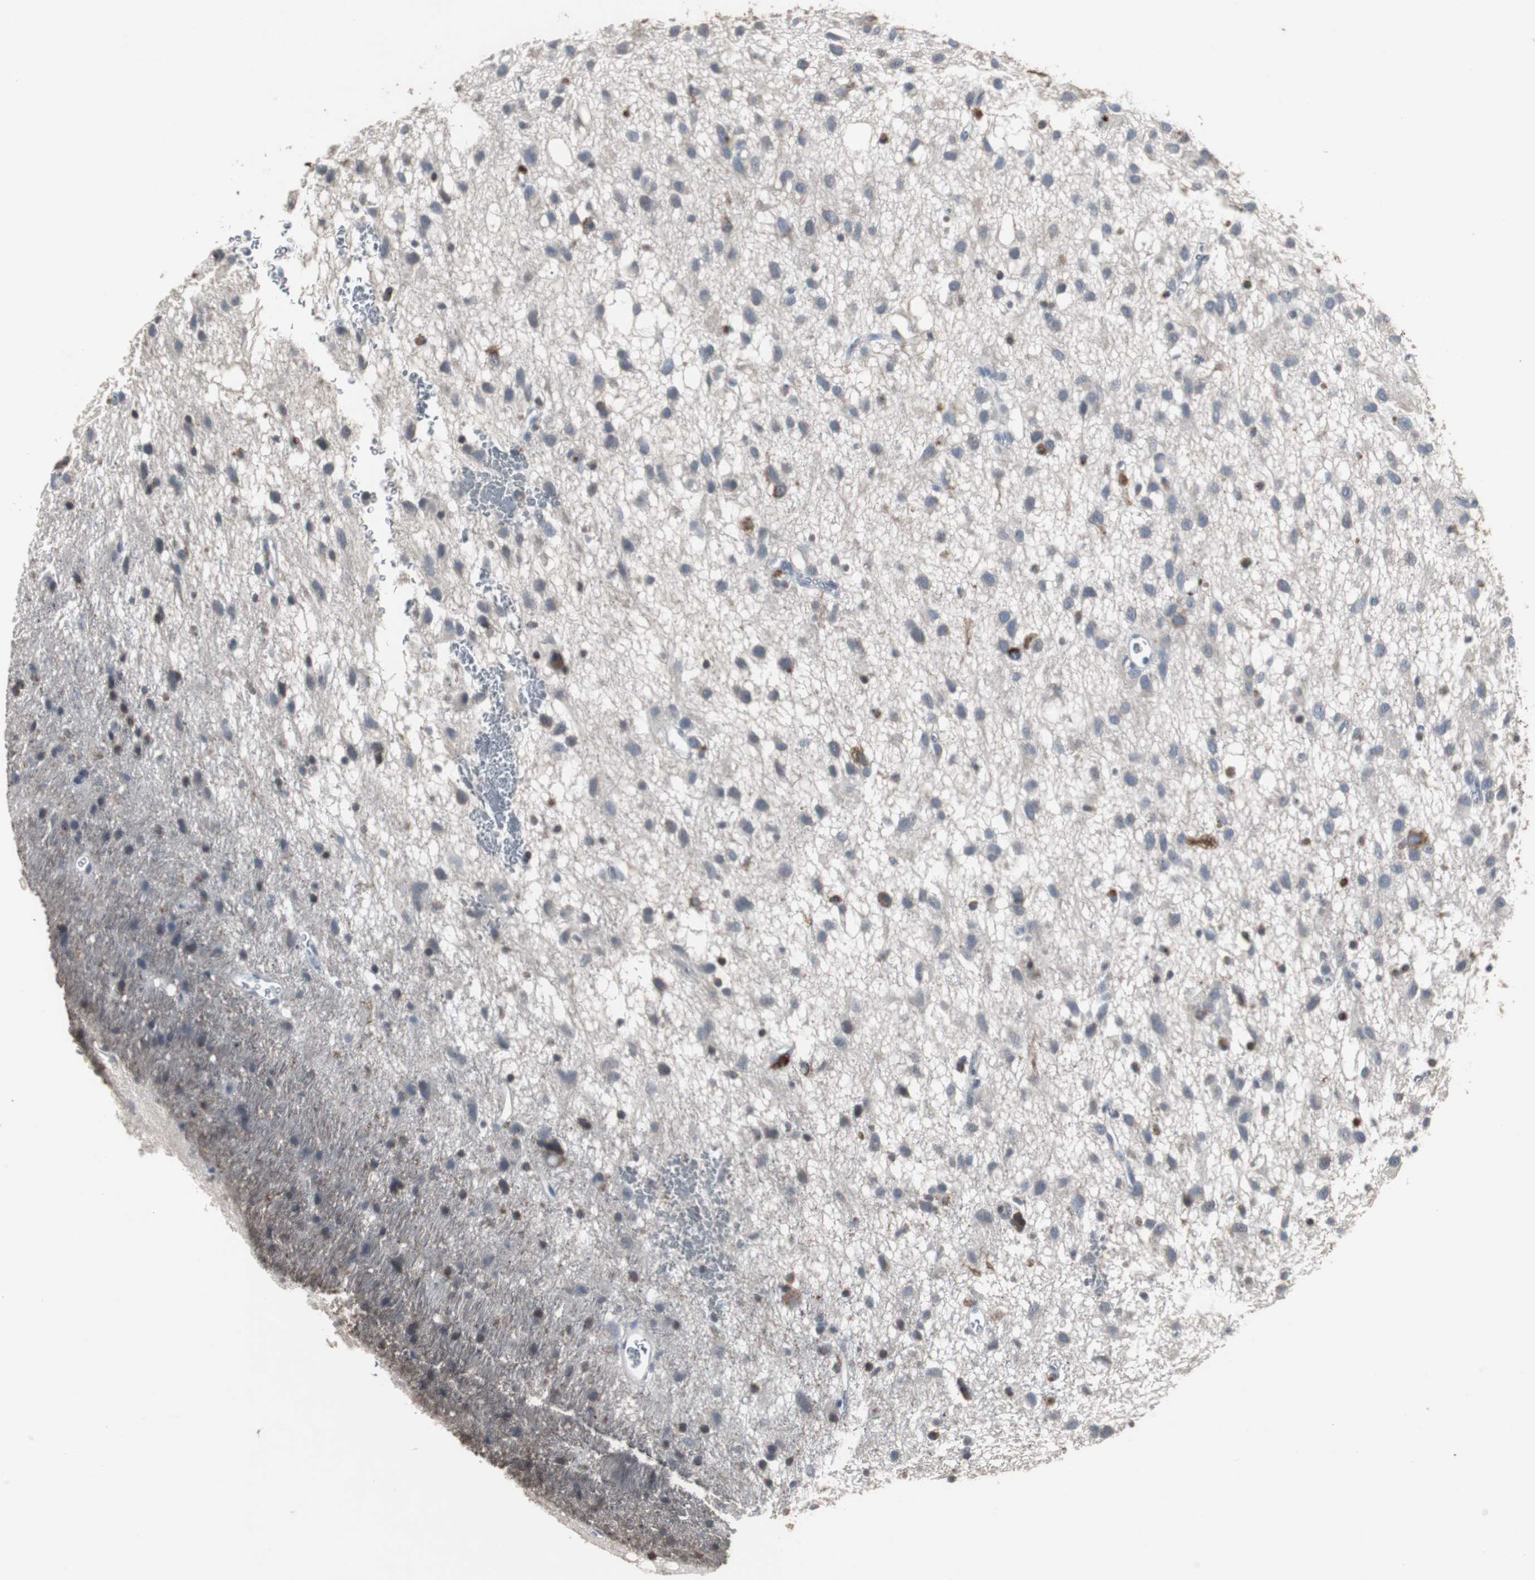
{"staining": {"intensity": "moderate", "quantity": "<25%", "location": "cytoplasmic/membranous"}, "tissue": "glioma", "cell_type": "Tumor cells", "image_type": "cancer", "snomed": [{"axis": "morphology", "description": "Glioma, malignant, Low grade"}, {"axis": "topography", "description": "Brain"}], "caption": "Moderate cytoplasmic/membranous protein expression is identified in about <25% of tumor cells in low-grade glioma (malignant).", "gene": "ACAA1", "patient": {"sex": "male", "age": 77}}